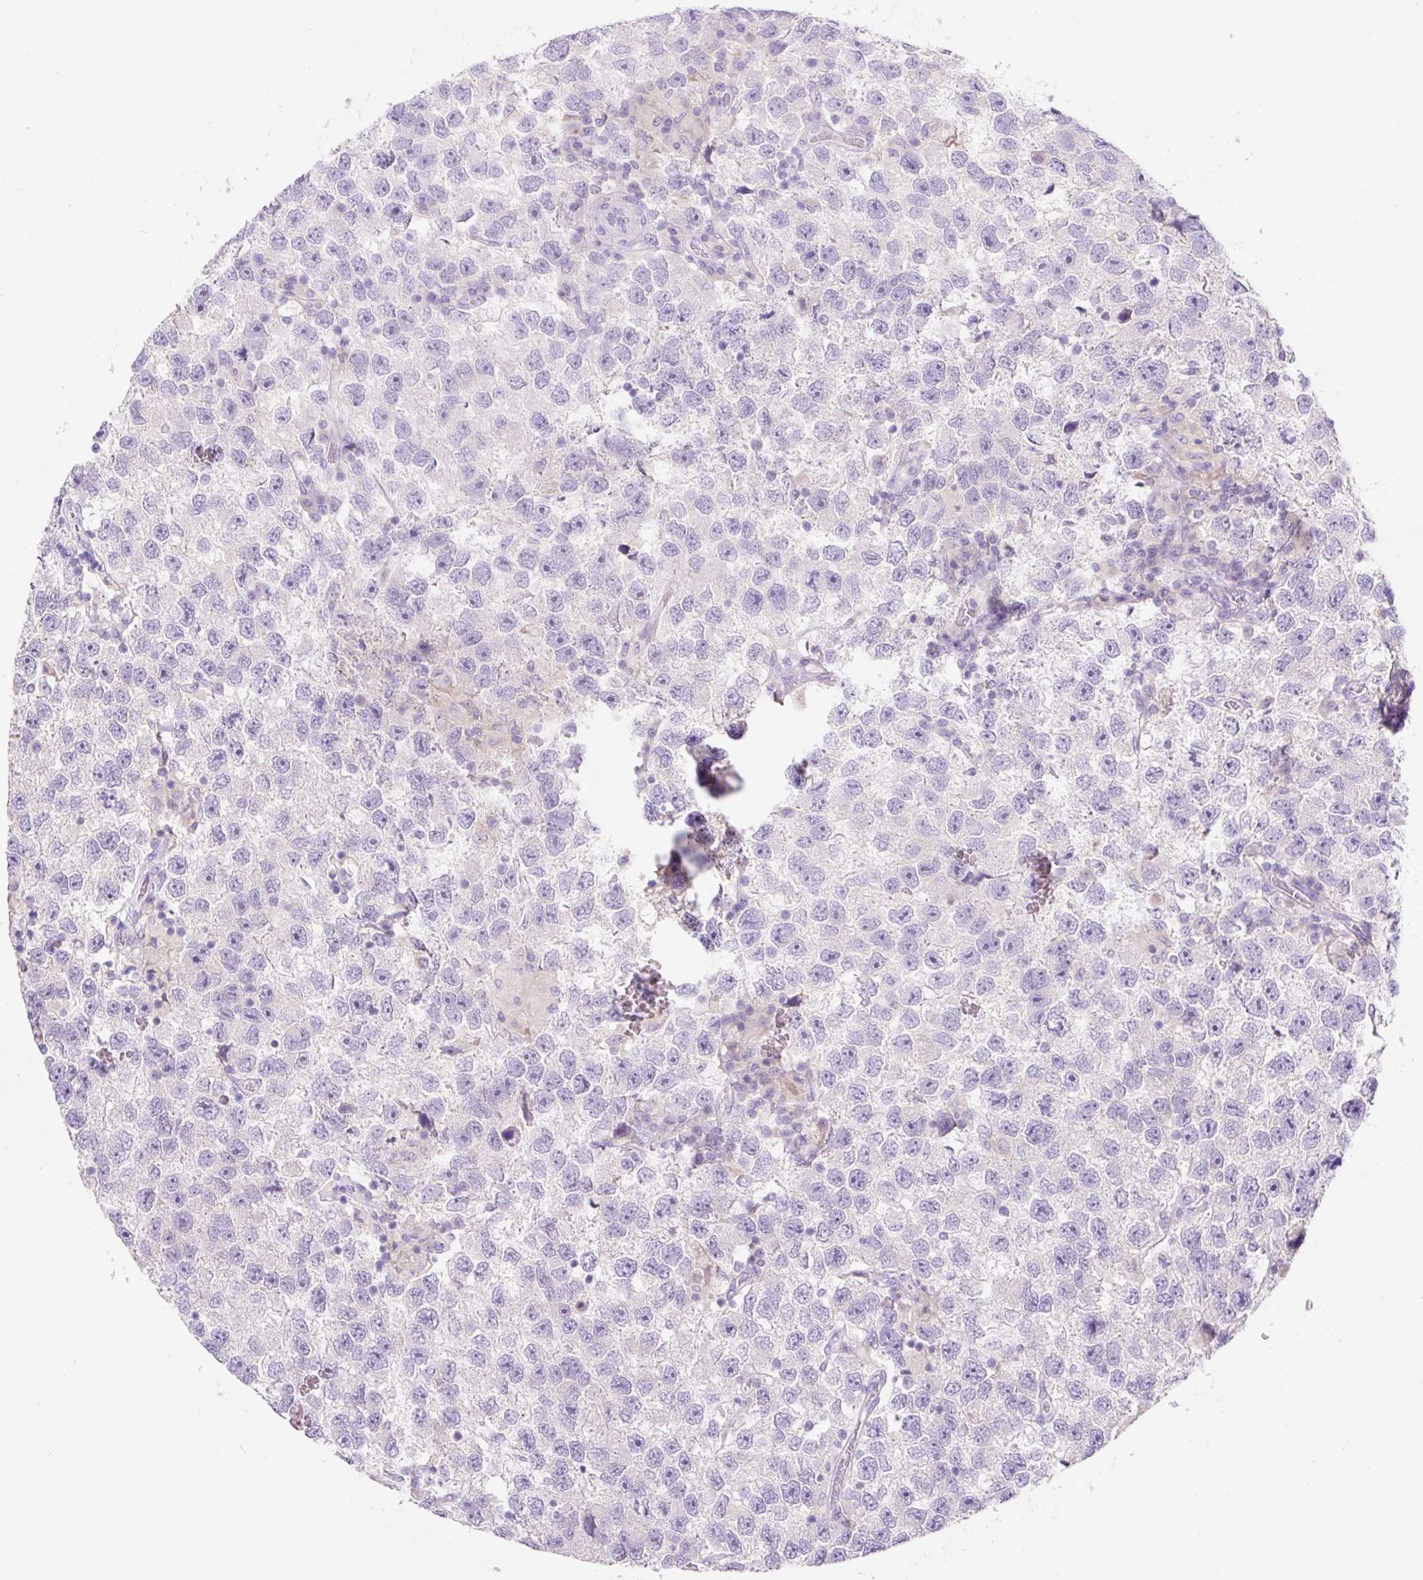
{"staining": {"intensity": "negative", "quantity": "none", "location": "none"}, "tissue": "testis cancer", "cell_type": "Tumor cells", "image_type": "cancer", "snomed": [{"axis": "morphology", "description": "Seminoma, NOS"}, {"axis": "topography", "description": "Testis"}], "caption": "Immunohistochemical staining of human testis cancer (seminoma) demonstrates no significant positivity in tumor cells.", "gene": "NDST3", "patient": {"sex": "male", "age": 26}}